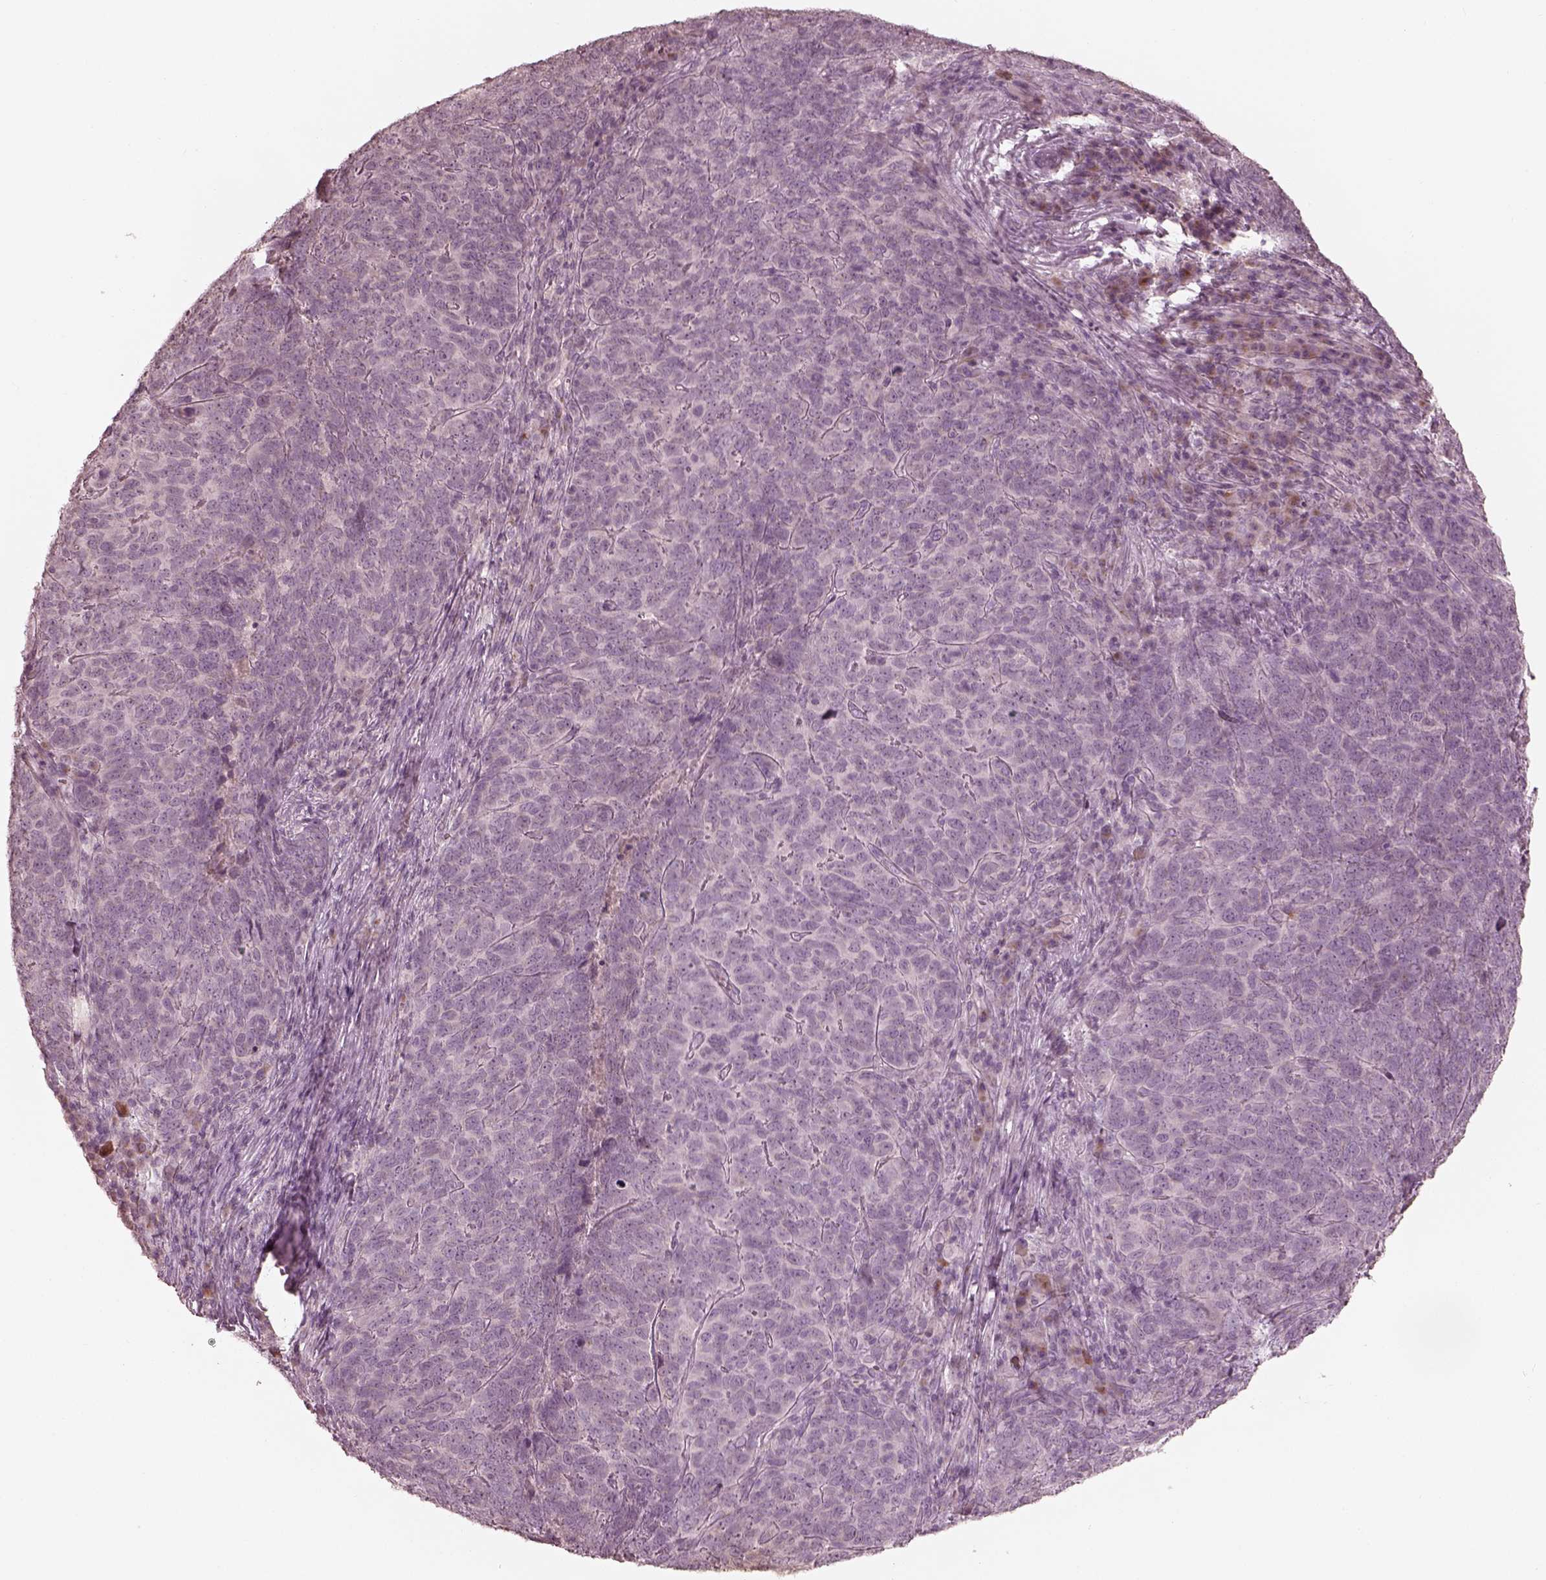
{"staining": {"intensity": "negative", "quantity": "none", "location": "none"}, "tissue": "skin cancer", "cell_type": "Tumor cells", "image_type": "cancer", "snomed": [{"axis": "morphology", "description": "Squamous cell carcinoma, NOS"}, {"axis": "topography", "description": "Skin"}, {"axis": "topography", "description": "Anal"}], "caption": "This is an immunohistochemistry (IHC) histopathology image of skin cancer. There is no staining in tumor cells.", "gene": "ANKLE1", "patient": {"sex": "female", "age": 51}}